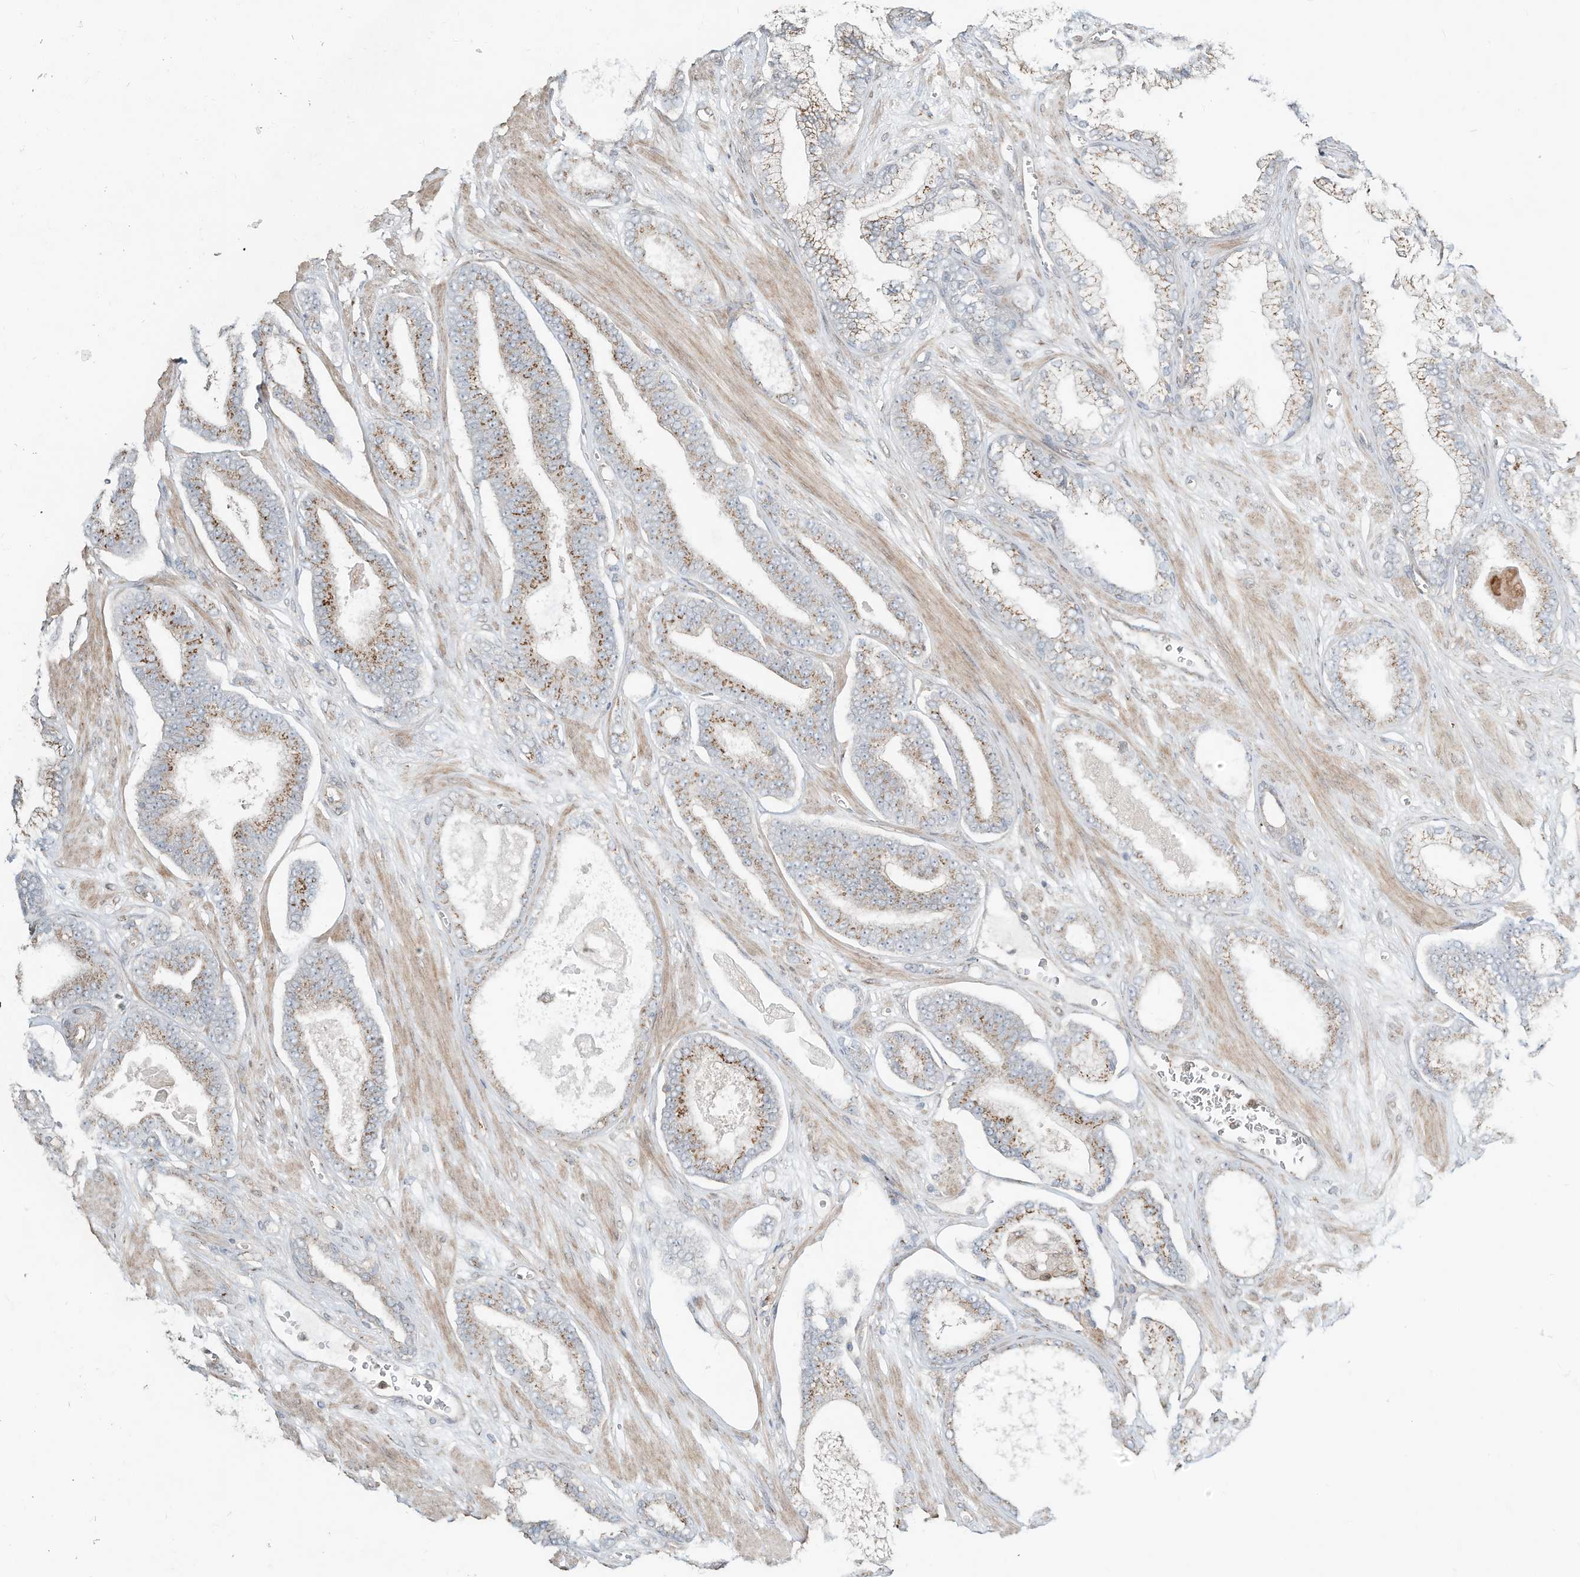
{"staining": {"intensity": "moderate", "quantity": "25%-75%", "location": "cytoplasmic/membranous"}, "tissue": "prostate cancer", "cell_type": "Tumor cells", "image_type": "cancer", "snomed": [{"axis": "morphology", "description": "Adenocarcinoma, Low grade"}, {"axis": "topography", "description": "Prostate"}], "caption": "Immunohistochemistry of human prostate cancer displays medium levels of moderate cytoplasmic/membranous positivity in about 25%-75% of tumor cells. (Brightfield microscopy of DAB IHC at high magnification).", "gene": "CUX1", "patient": {"sex": "male", "age": 70}}